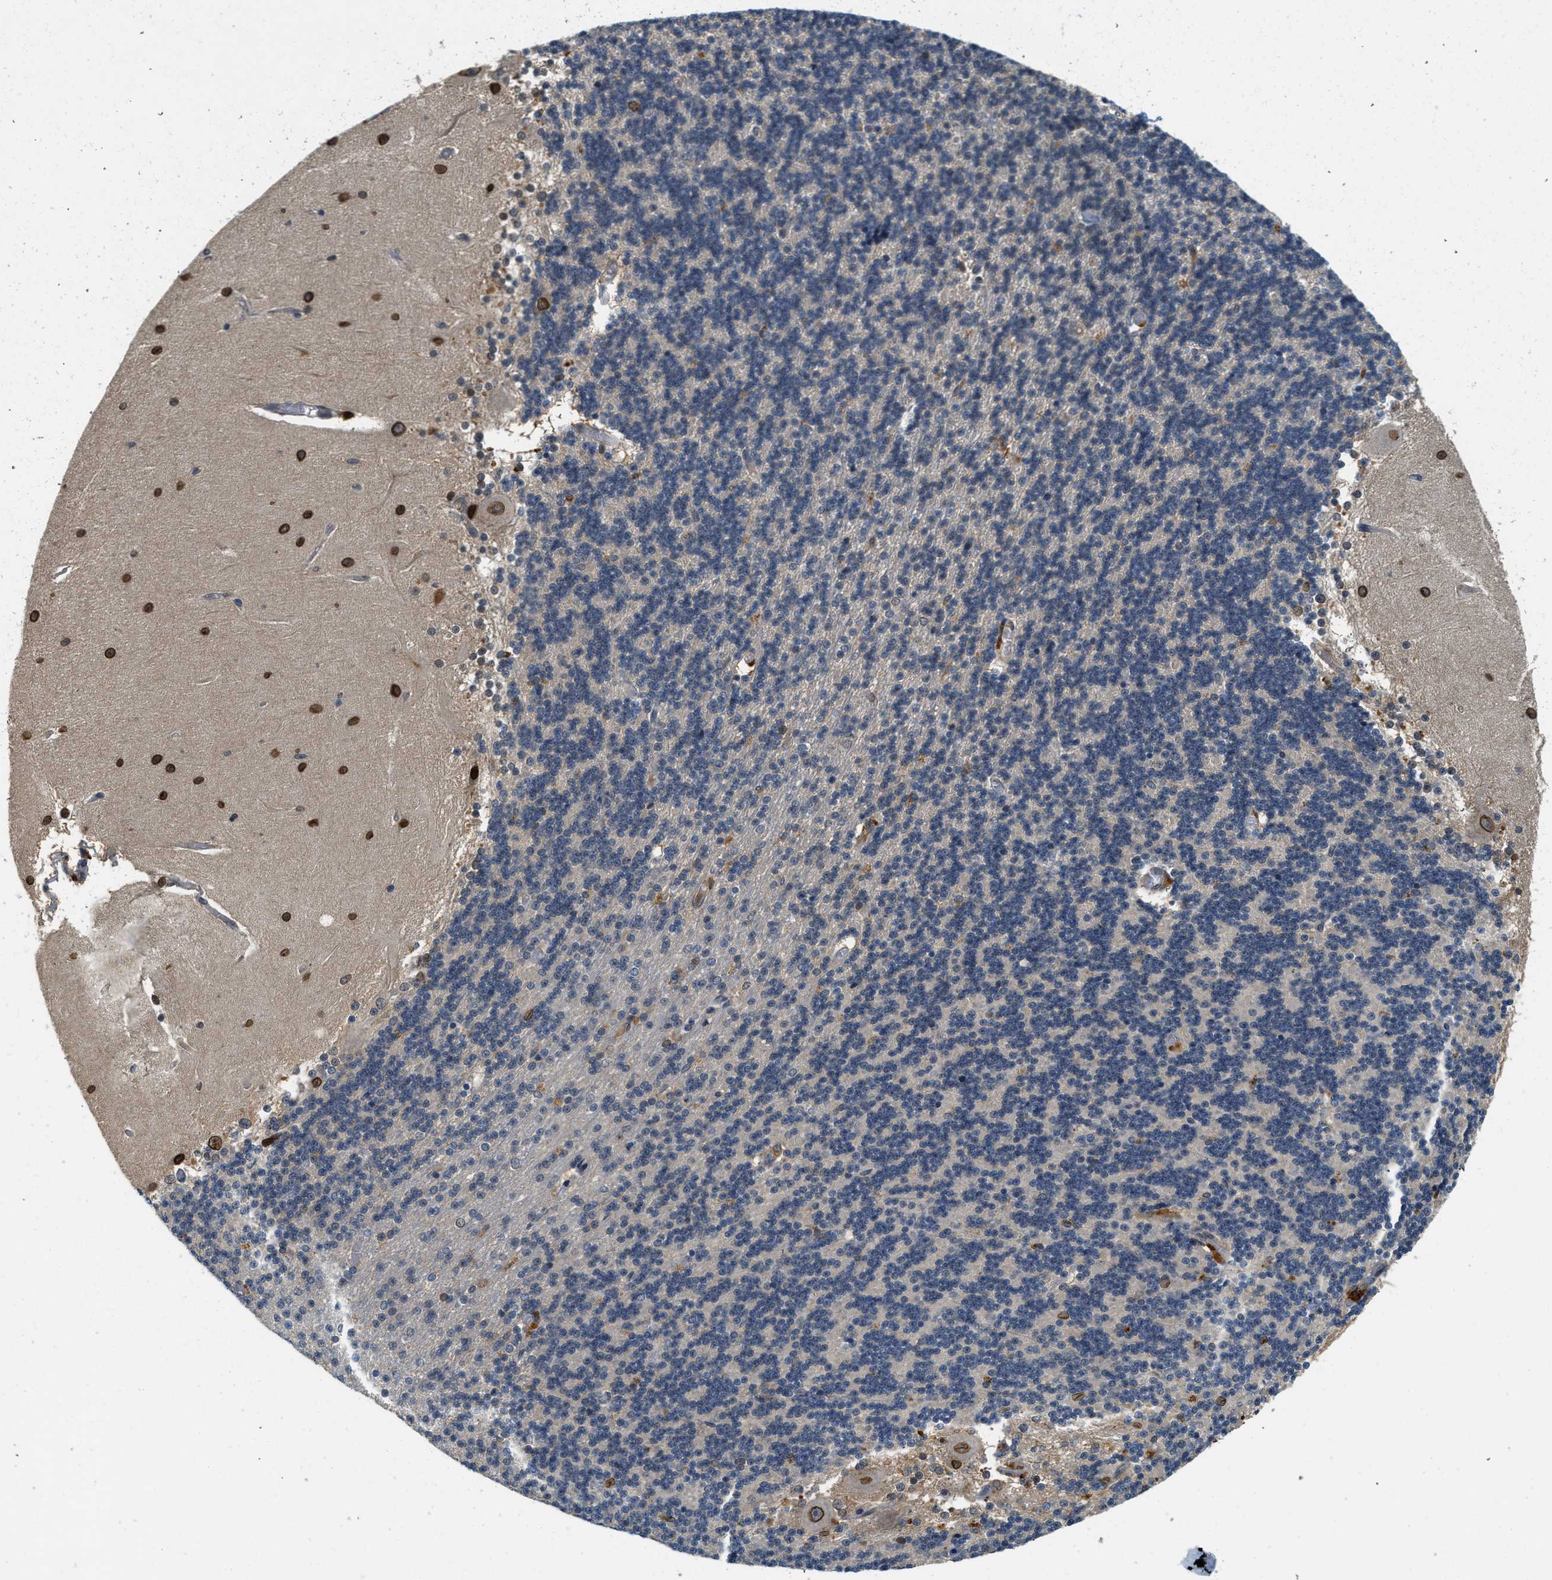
{"staining": {"intensity": "negative", "quantity": "none", "location": "none"}, "tissue": "cerebellum", "cell_type": "Cells in granular layer", "image_type": "normal", "snomed": [{"axis": "morphology", "description": "Normal tissue, NOS"}, {"axis": "topography", "description": "Cerebellum"}], "caption": "An IHC micrograph of unremarkable cerebellum is shown. There is no staining in cells in granular layer of cerebellum. (Immunohistochemistry (ihc), brightfield microscopy, high magnification).", "gene": "GMPPB", "patient": {"sex": "female", "age": 54}}